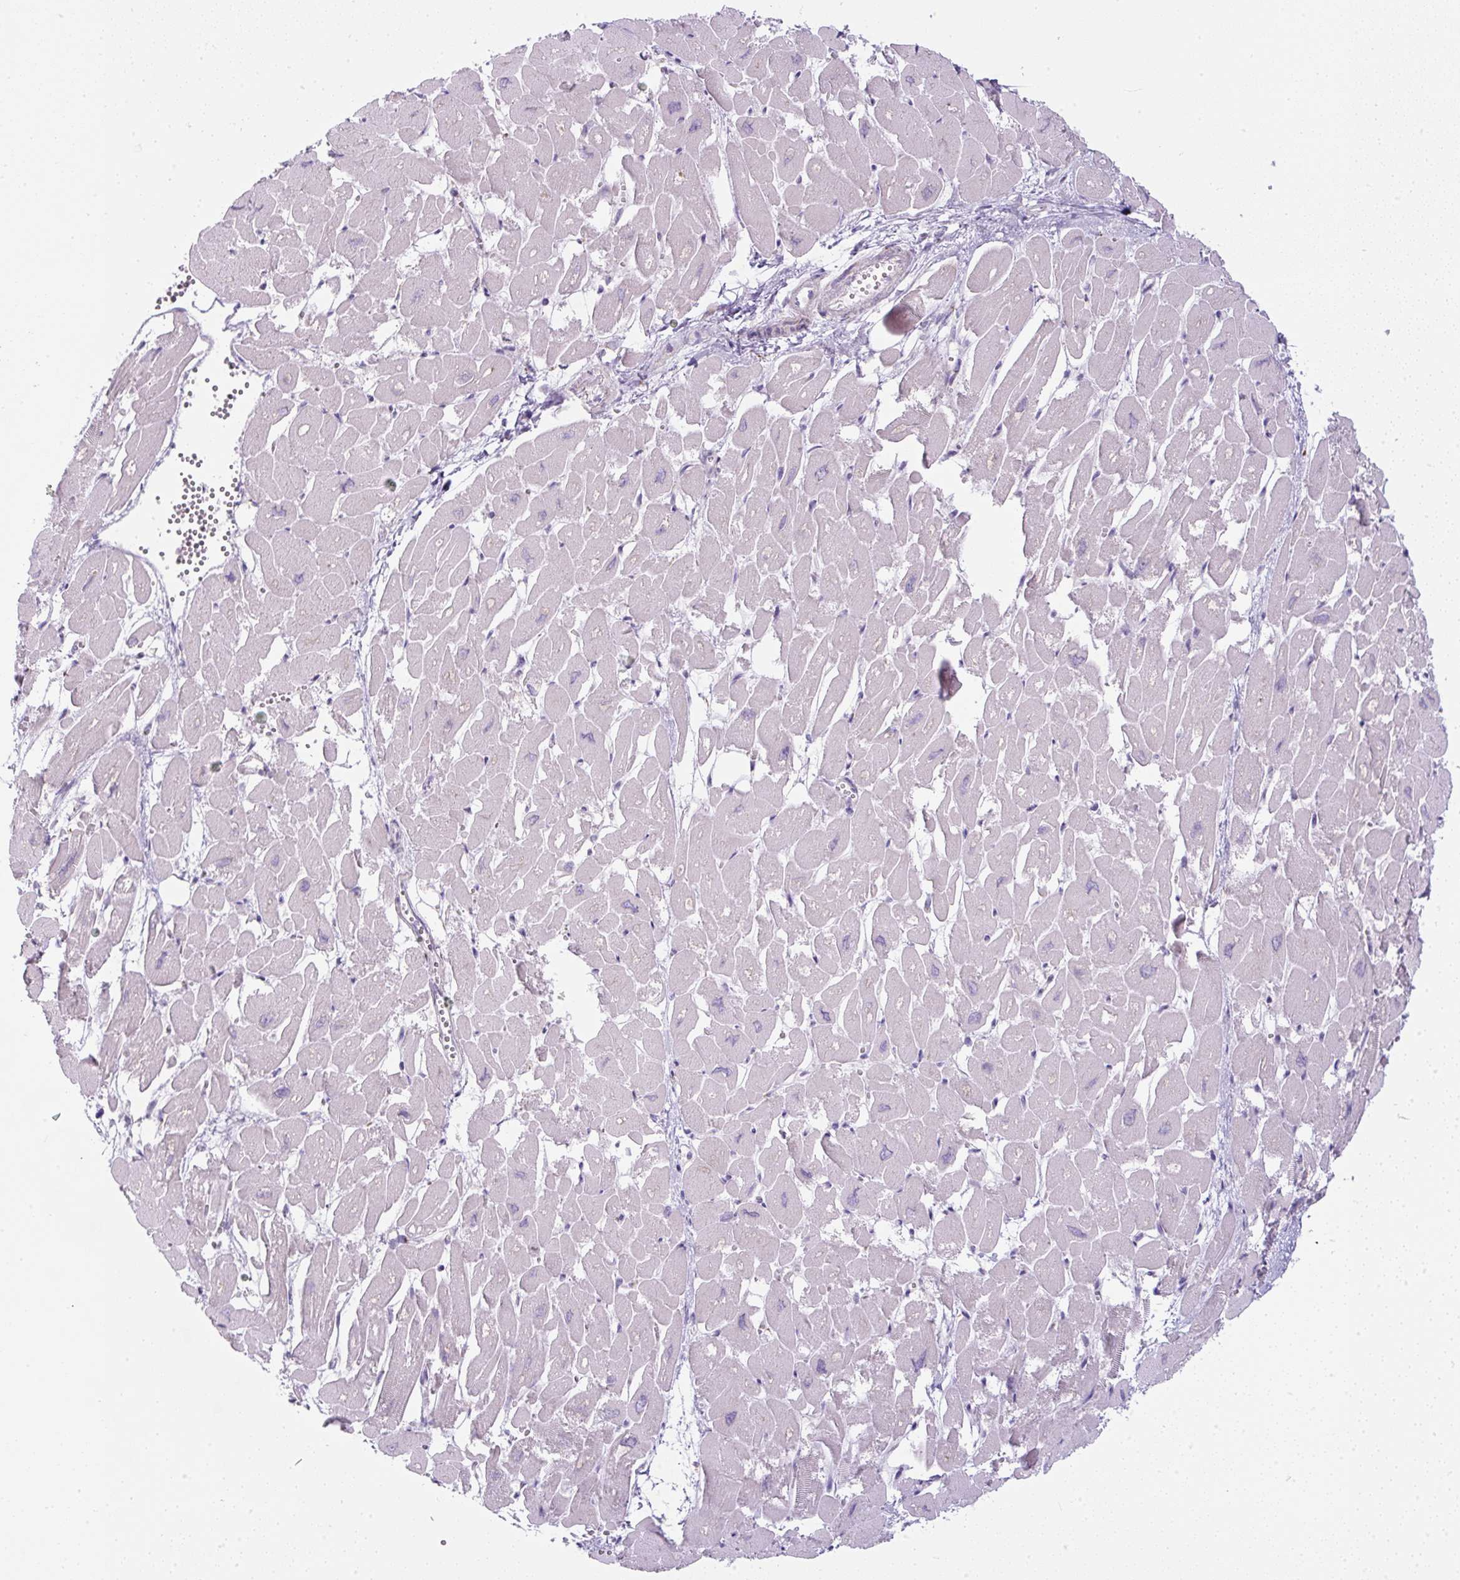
{"staining": {"intensity": "negative", "quantity": "none", "location": "none"}, "tissue": "heart muscle", "cell_type": "Cardiomyocytes", "image_type": "normal", "snomed": [{"axis": "morphology", "description": "Normal tissue, NOS"}, {"axis": "topography", "description": "Heart"}], "caption": "Immunohistochemistry (IHC) photomicrograph of normal heart muscle stained for a protein (brown), which shows no expression in cardiomyocytes.", "gene": "MLX", "patient": {"sex": "male", "age": 54}}